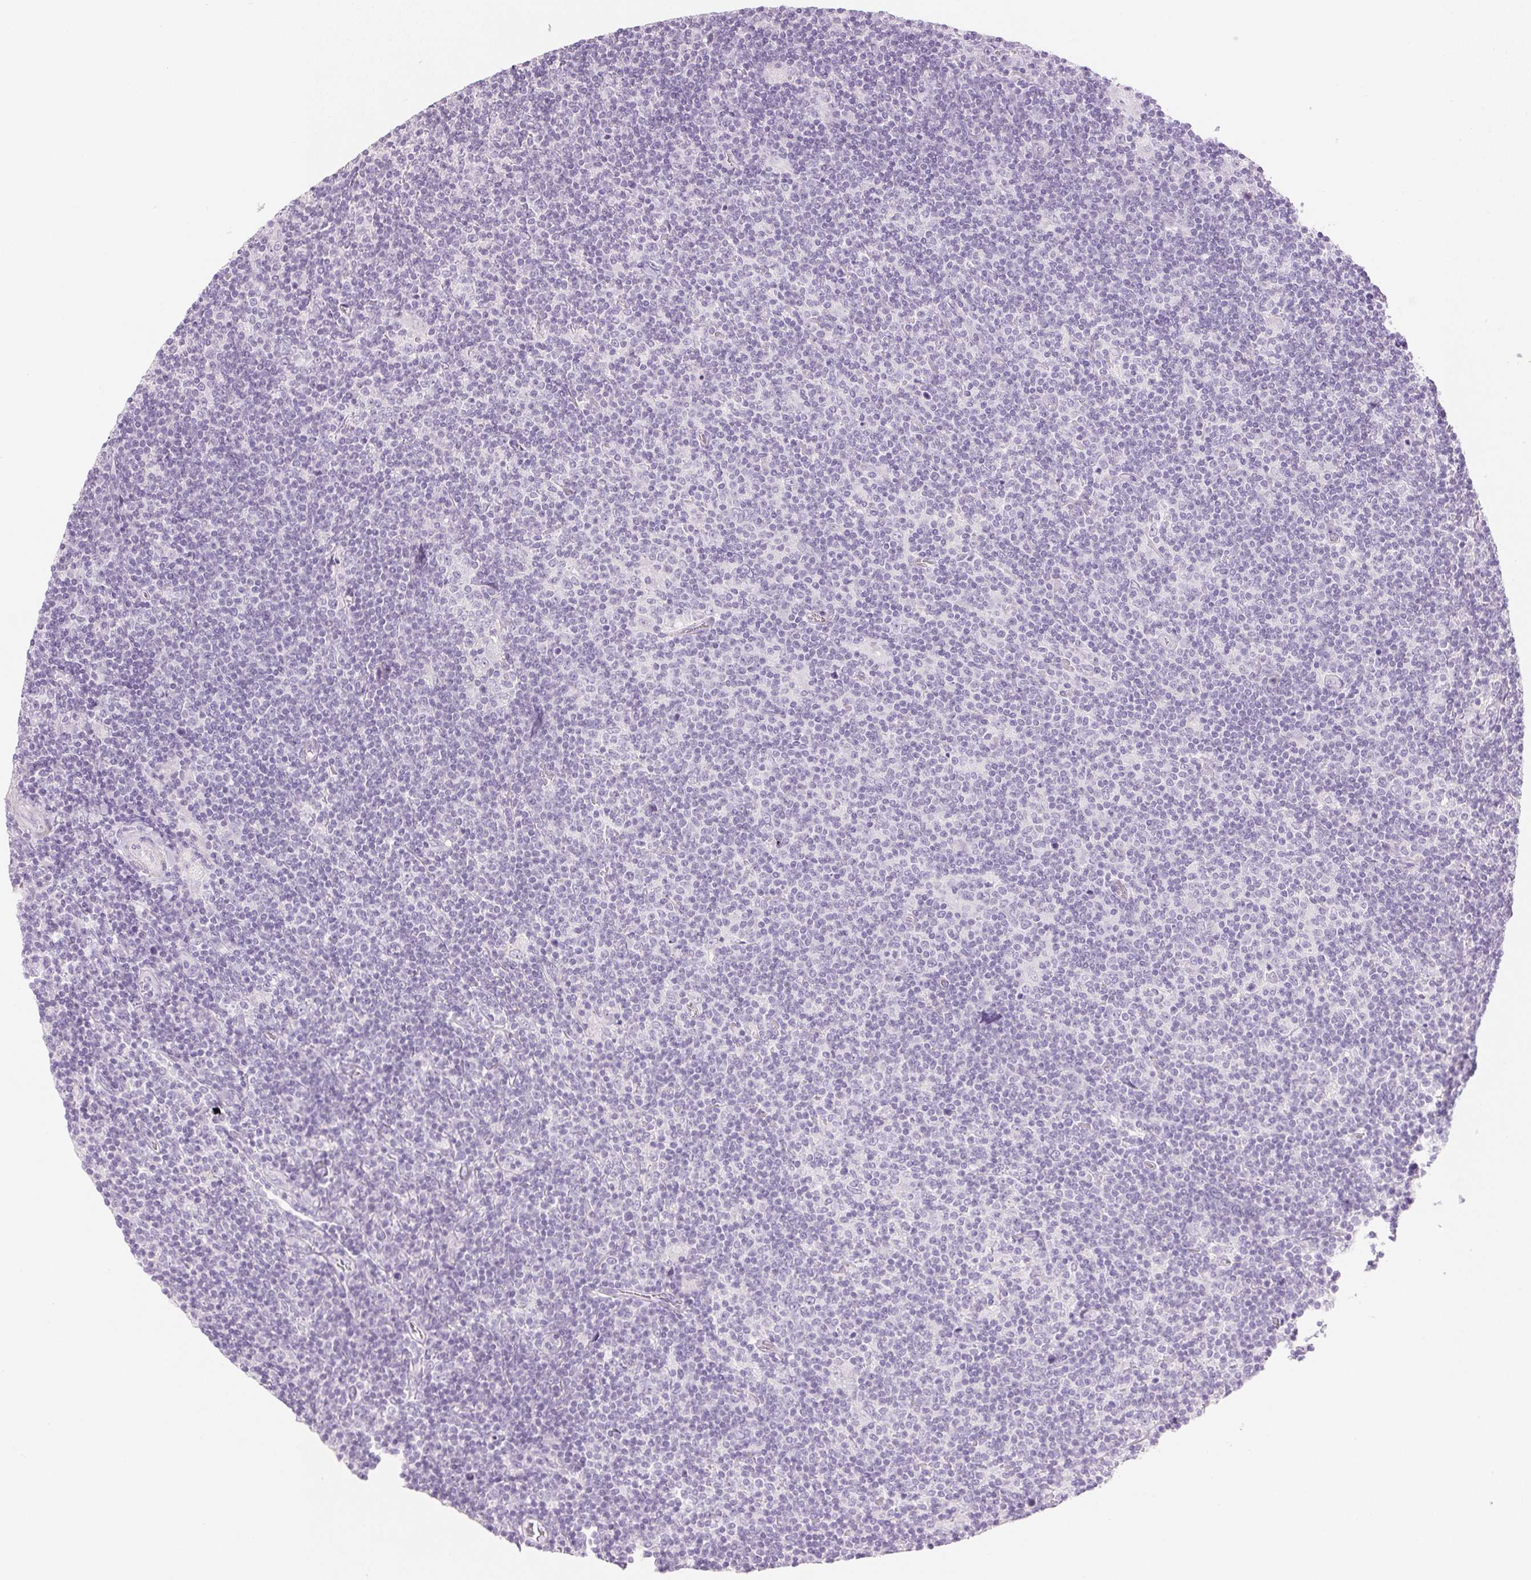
{"staining": {"intensity": "negative", "quantity": "none", "location": "none"}, "tissue": "lymphoma", "cell_type": "Tumor cells", "image_type": "cancer", "snomed": [{"axis": "morphology", "description": "Hodgkin's disease, NOS"}, {"axis": "topography", "description": "Lymph node"}], "caption": "Immunohistochemistry (IHC) of human lymphoma shows no positivity in tumor cells.", "gene": "KCNE2", "patient": {"sex": "male", "age": 40}}